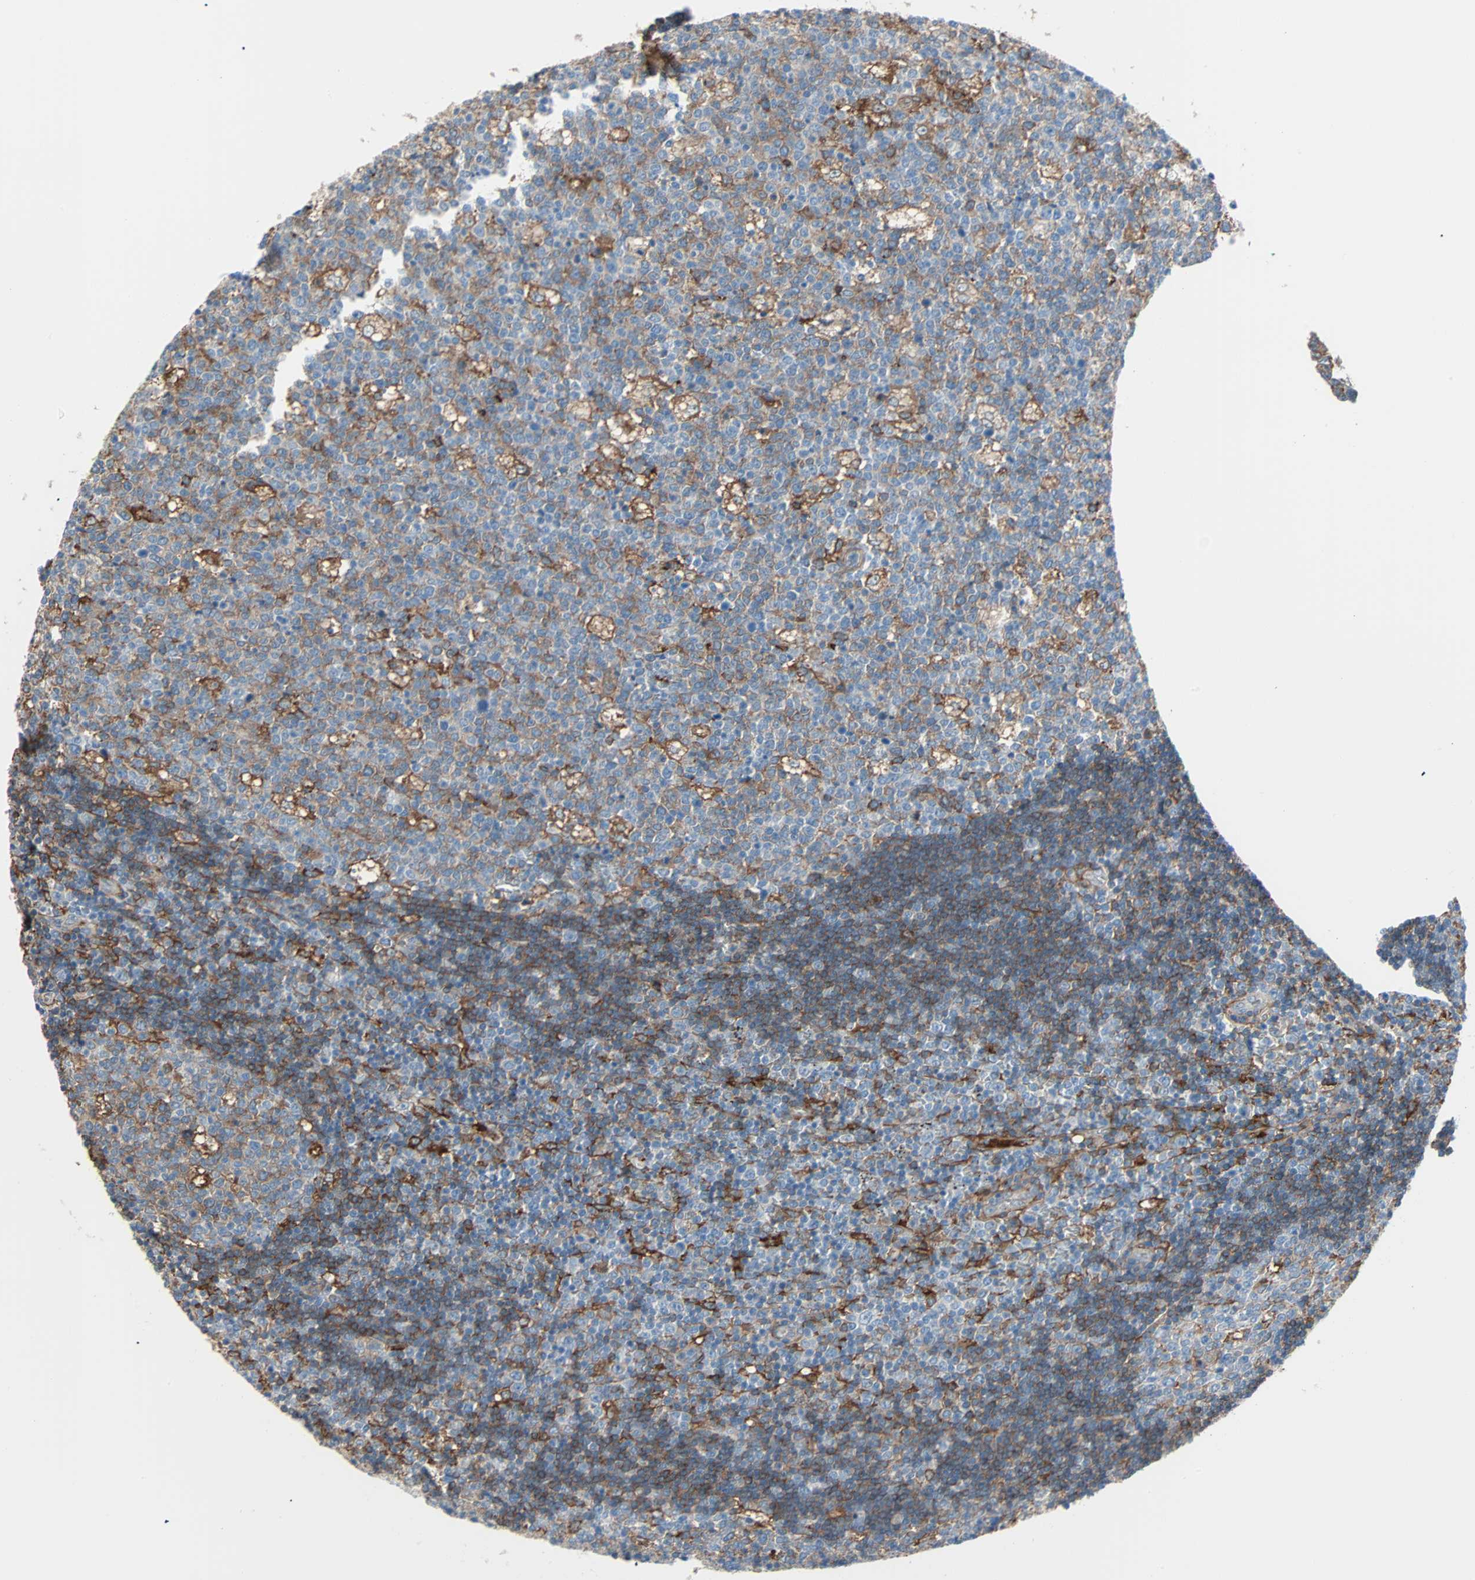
{"staining": {"intensity": "strong", "quantity": "25%-75%", "location": "cytoplasmic/membranous"}, "tissue": "lymph node", "cell_type": "Germinal center cells", "image_type": "normal", "snomed": [{"axis": "morphology", "description": "Normal tissue, NOS"}, {"axis": "topography", "description": "Lymph node"}, {"axis": "topography", "description": "Salivary gland"}], "caption": "Protein expression by IHC demonstrates strong cytoplasmic/membranous staining in approximately 25%-75% of germinal center cells in normal lymph node.", "gene": "EPB41L2", "patient": {"sex": "male", "age": 8}}